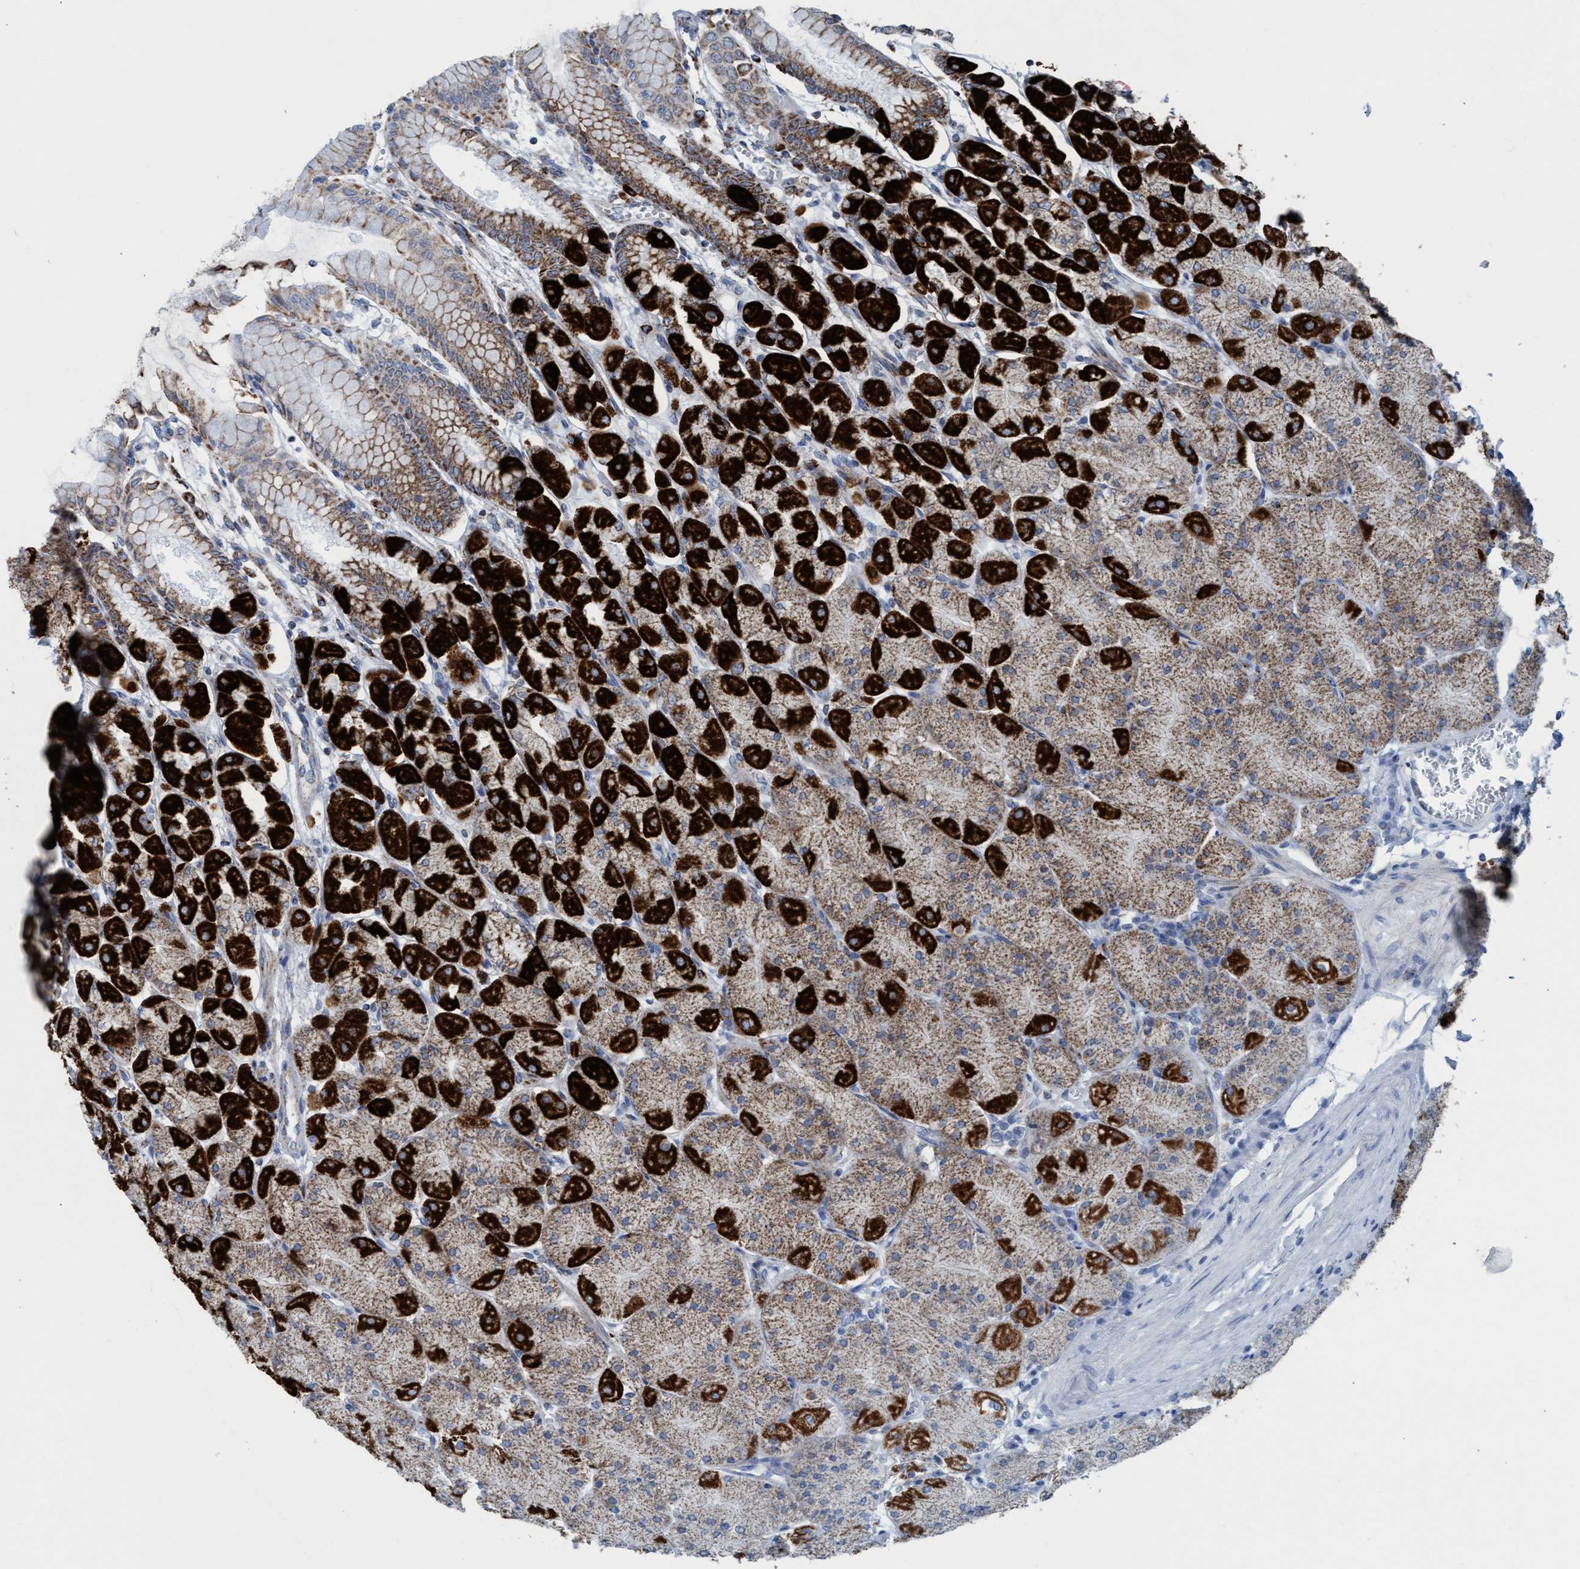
{"staining": {"intensity": "strong", "quantity": ">75%", "location": "cytoplasmic/membranous"}, "tissue": "stomach", "cell_type": "Glandular cells", "image_type": "normal", "snomed": [{"axis": "morphology", "description": "Normal tissue, NOS"}, {"axis": "topography", "description": "Stomach, upper"}], "caption": "A photomicrograph of human stomach stained for a protein reveals strong cytoplasmic/membranous brown staining in glandular cells.", "gene": "GGA3", "patient": {"sex": "female", "age": 56}}